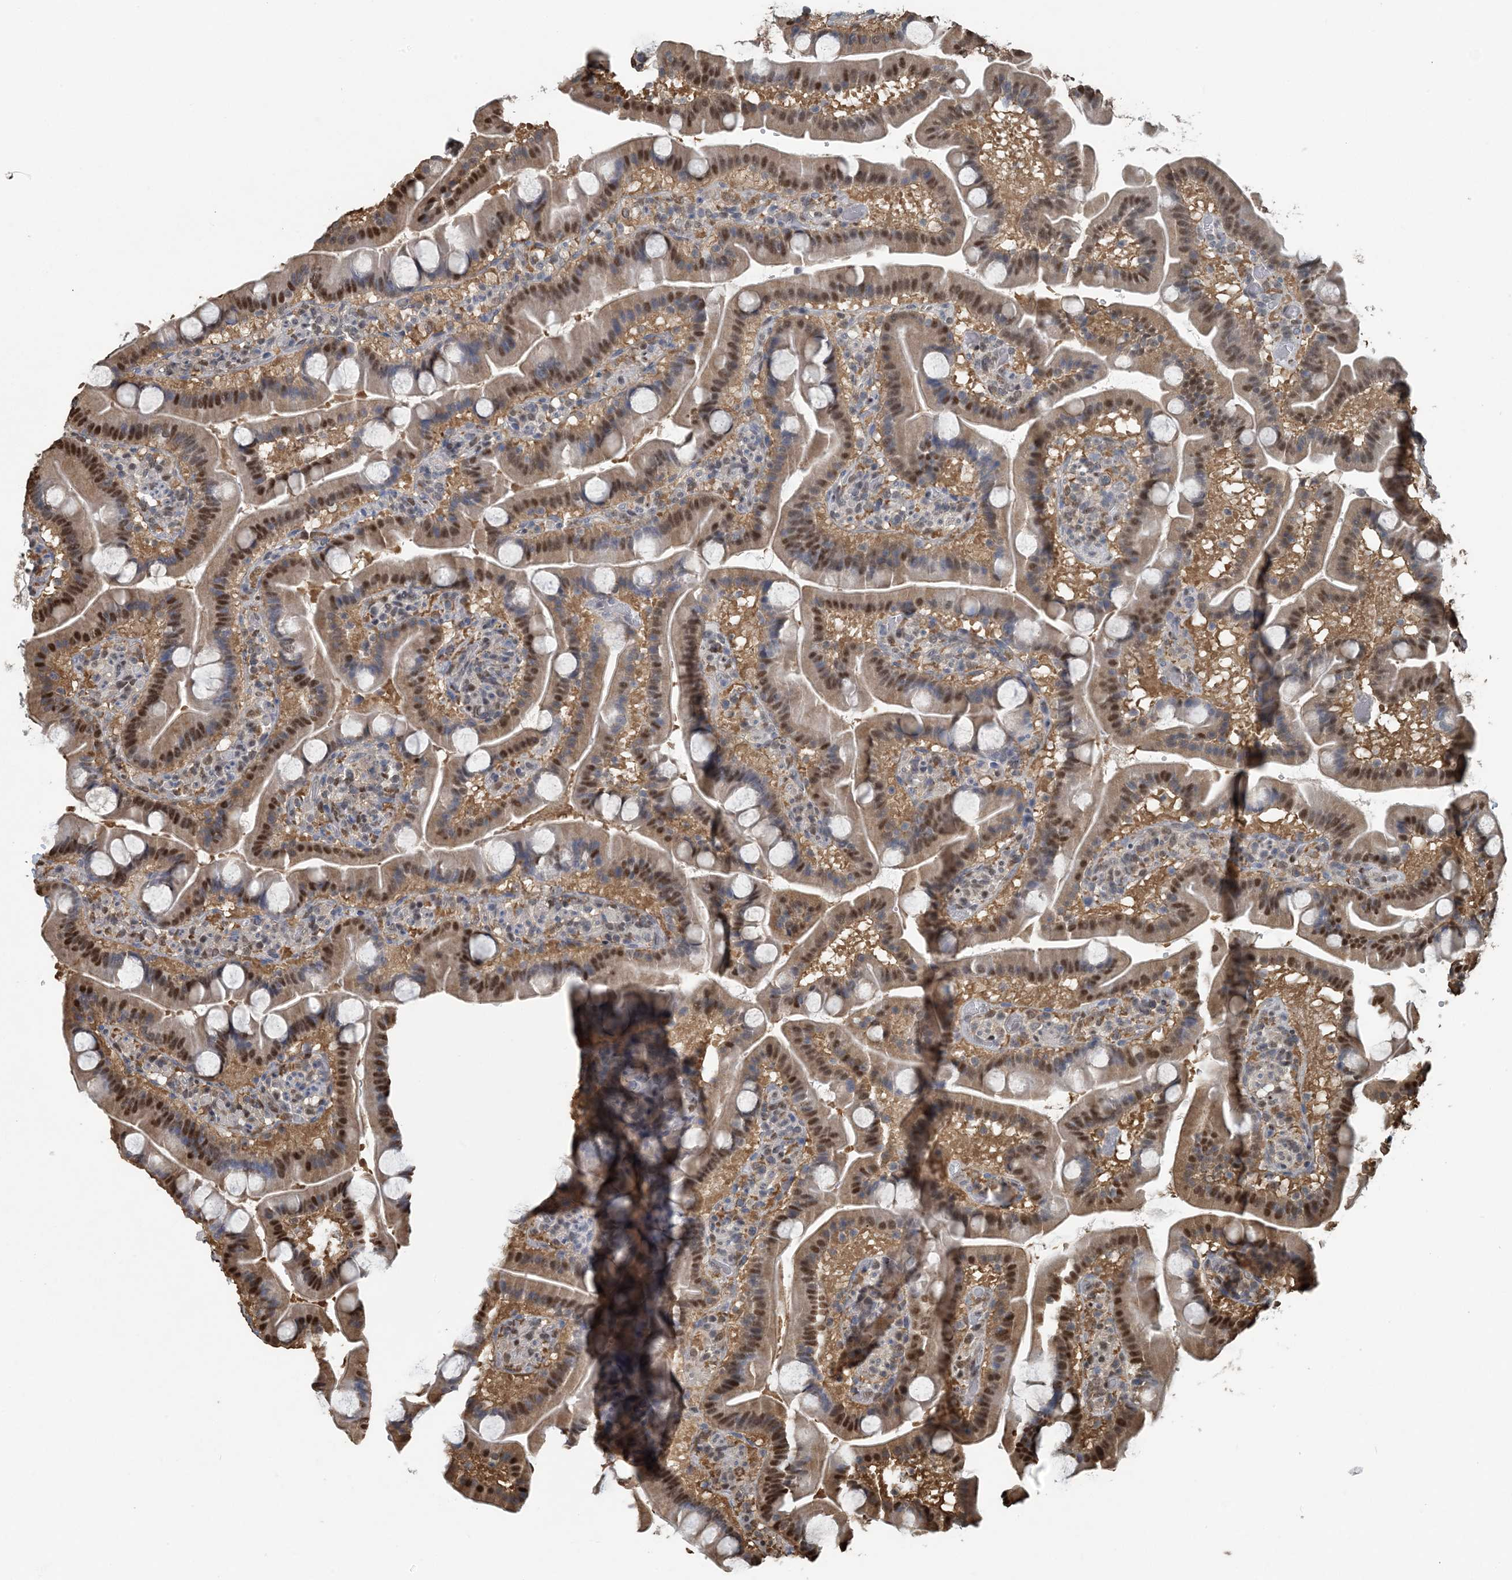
{"staining": {"intensity": "moderate", "quantity": ">75%", "location": "cytoplasmic/membranous,nuclear"}, "tissue": "duodenum", "cell_type": "Glandular cells", "image_type": "normal", "snomed": [{"axis": "morphology", "description": "Normal tissue, NOS"}, {"axis": "topography", "description": "Duodenum"}], "caption": "Protein staining by immunohistochemistry reveals moderate cytoplasmic/membranous,nuclear expression in approximately >75% of glandular cells in normal duodenum. Using DAB (3,3'-diaminobenzidine) (brown) and hematoxylin (blue) stains, captured at high magnification using brightfield microscopy.", "gene": "HIKESHI", "patient": {"sex": "male", "age": 55}}